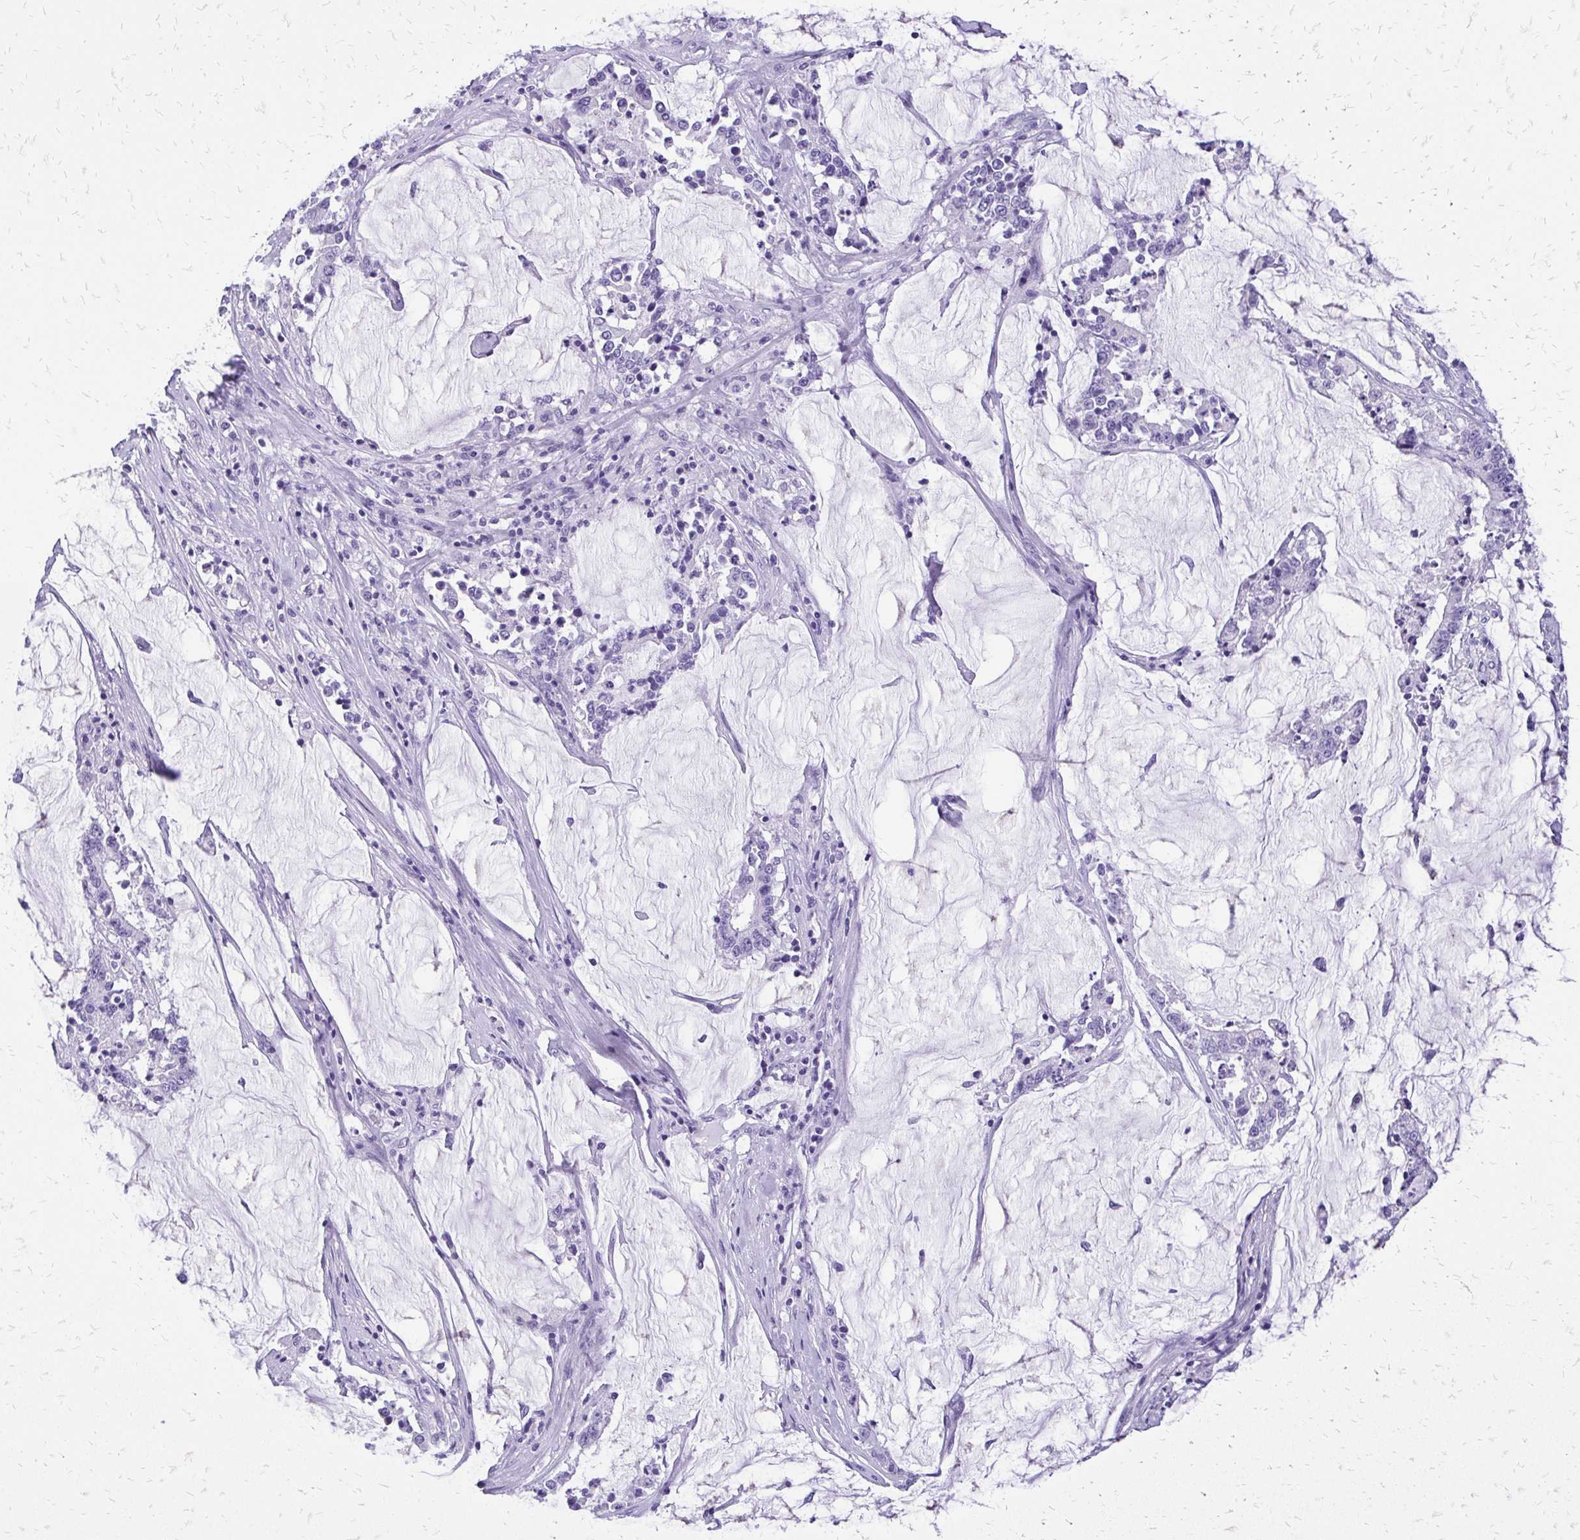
{"staining": {"intensity": "negative", "quantity": "none", "location": "none"}, "tissue": "stomach cancer", "cell_type": "Tumor cells", "image_type": "cancer", "snomed": [{"axis": "morphology", "description": "Adenocarcinoma, NOS"}, {"axis": "topography", "description": "Stomach, upper"}], "caption": "Stomach cancer was stained to show a protein in brown. There is no significant positivity in tumor cells.", "gene": "SLC32A1", "patient": {"sex": "male", "age": 68}}